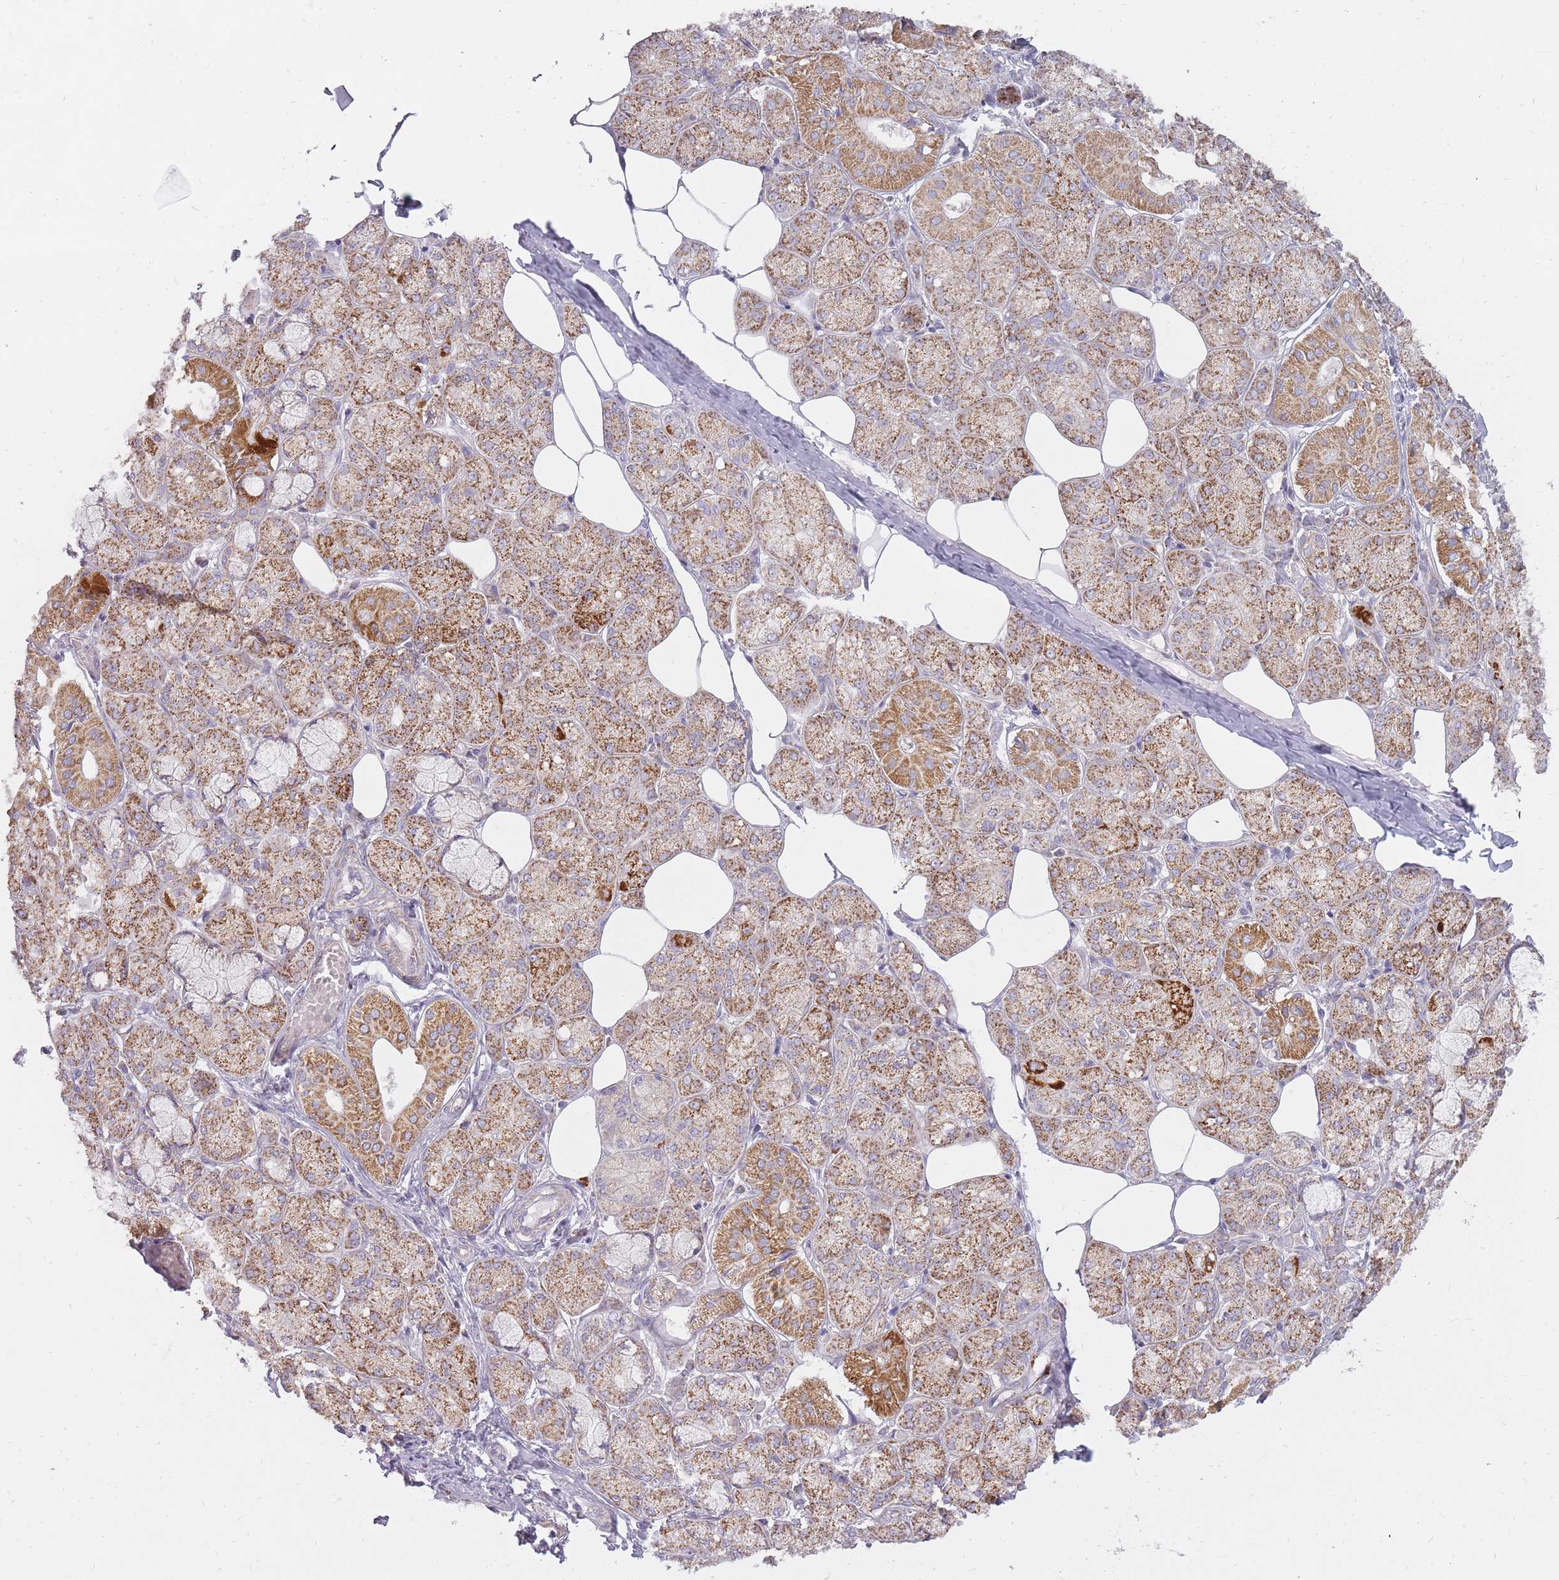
{"staining": {"intensity": "strong", "quantity": "25%-75%", "location": "cytoplasmic/membranous"}, "tissue": "salivary gland", "cell_type": "Glandular cells", "image_type": "normal", "snomed": [{"axis": "morphology", "description": "Normal tissue, NOS"}, {"axis": "topography", "description": "Salivary gland"}], "caption": "High-power microscopy captured an immunohistochemistry micrograph of unremarkable salivary gland, revealing strong cytoplasmic/membranous positivity in approximately 25%-75% of glandular cells. (Stains: DAB in brown, nuclei in blue, Microscopy: brightfield microscopy at high magnification).", "gene": "ALKBH4", "patient": {"sex": "male", "age": 74}}